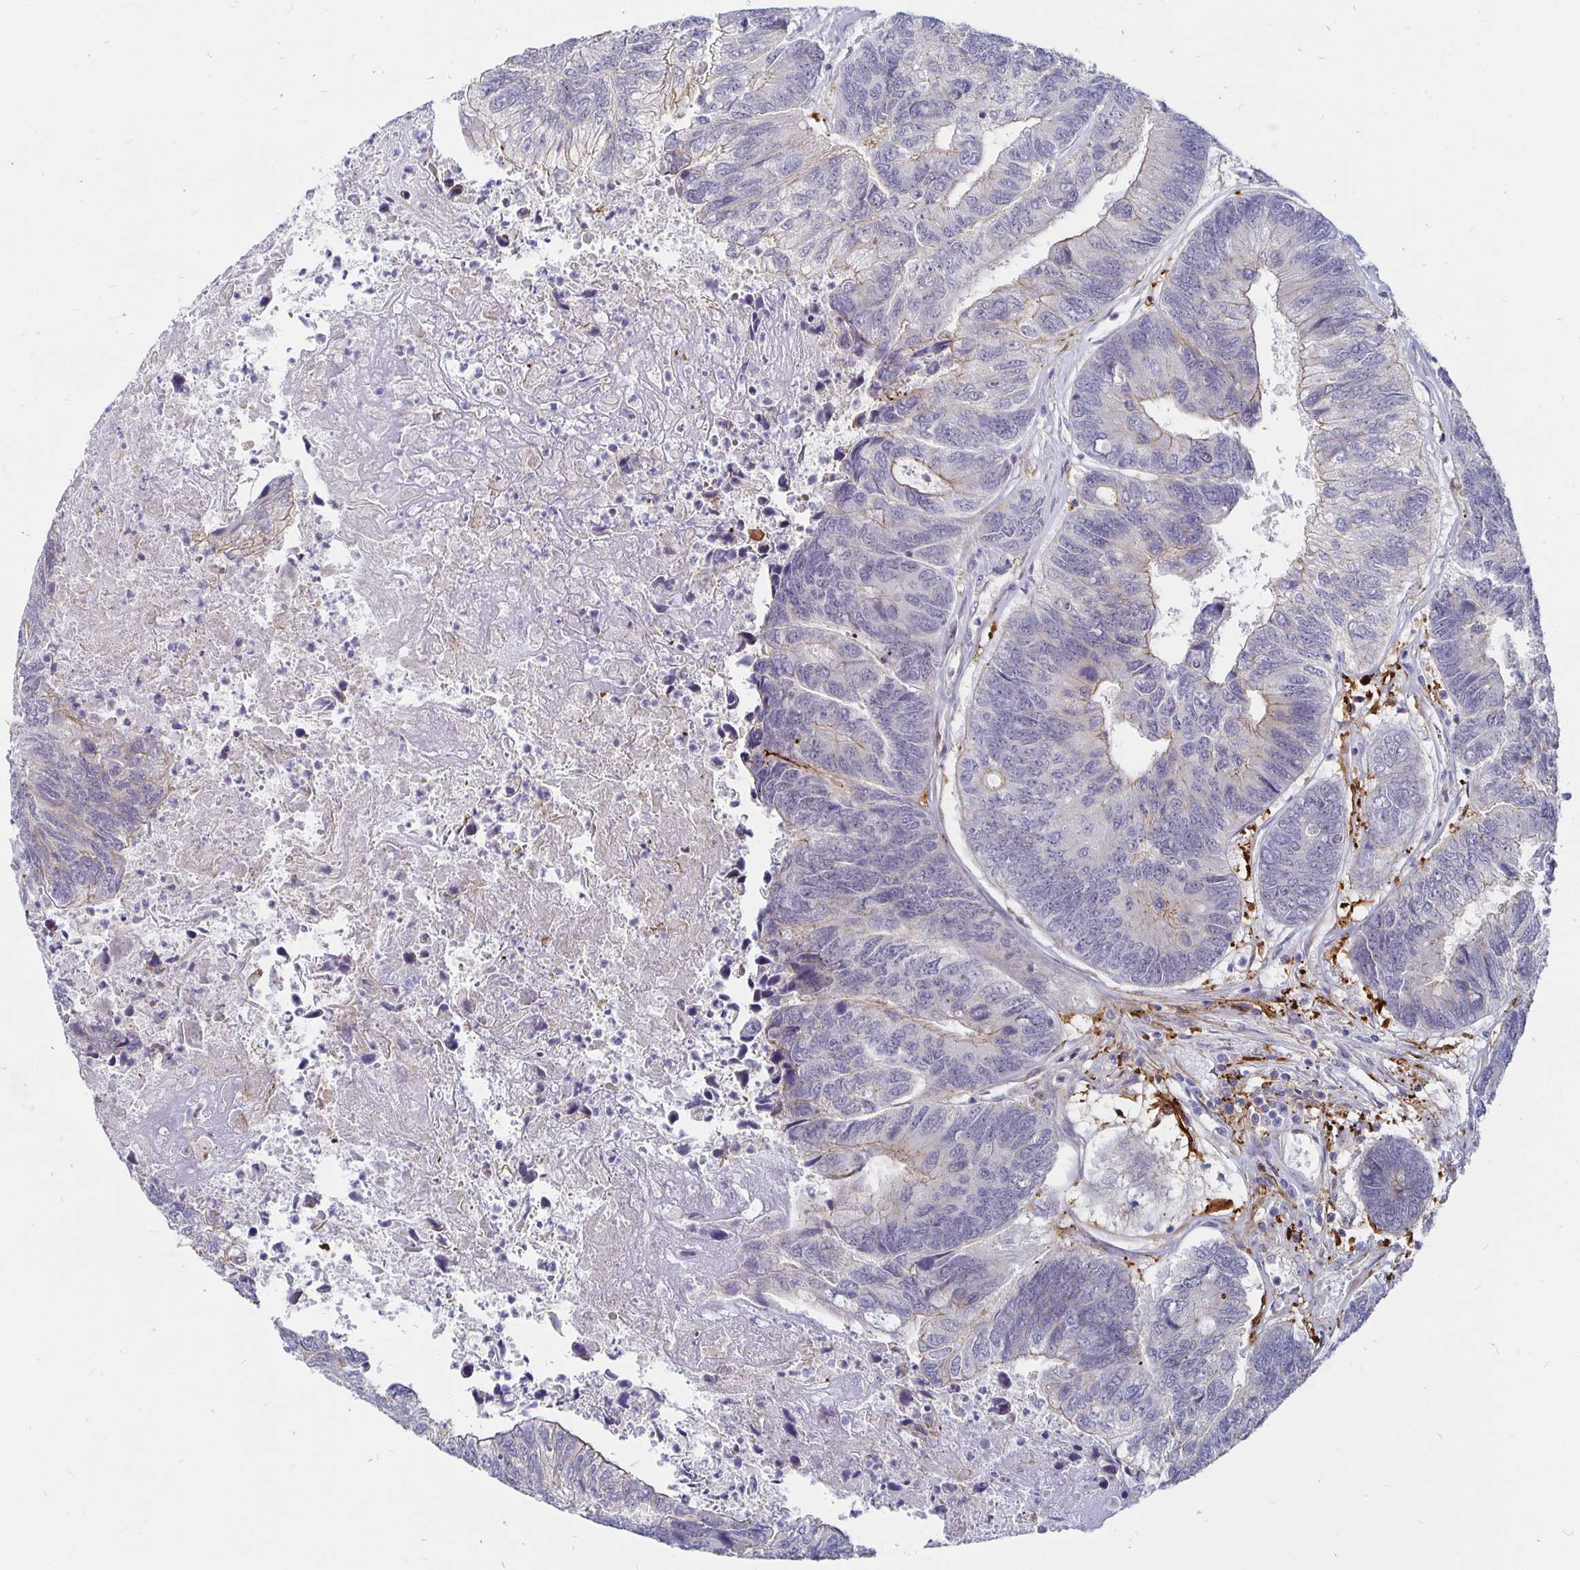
{"staining": {"intensity": "weak", "quantity": "25%-75%", "location": "cytoplasmic/membranous"}, "tissue": "colorectal cancer", "cell_type": "Tumor cells", "image_type": "cancer", "snomed": [{"axis": "morphology", "description": "Adenocarcinoma, NOS"}, {"axis": "topography", "description": "Colon"}], "caption": "Immunohistochemistry histopathology image of colorectal cancer (adenocarcinoma) stained for a protein (brown), which shows low levels of weak cytoplasmic/membranous positivity in about 25%-75% of tumor cells.", "gene": "CCDC85A", "patient": {"sex": "female", "age": 67}}